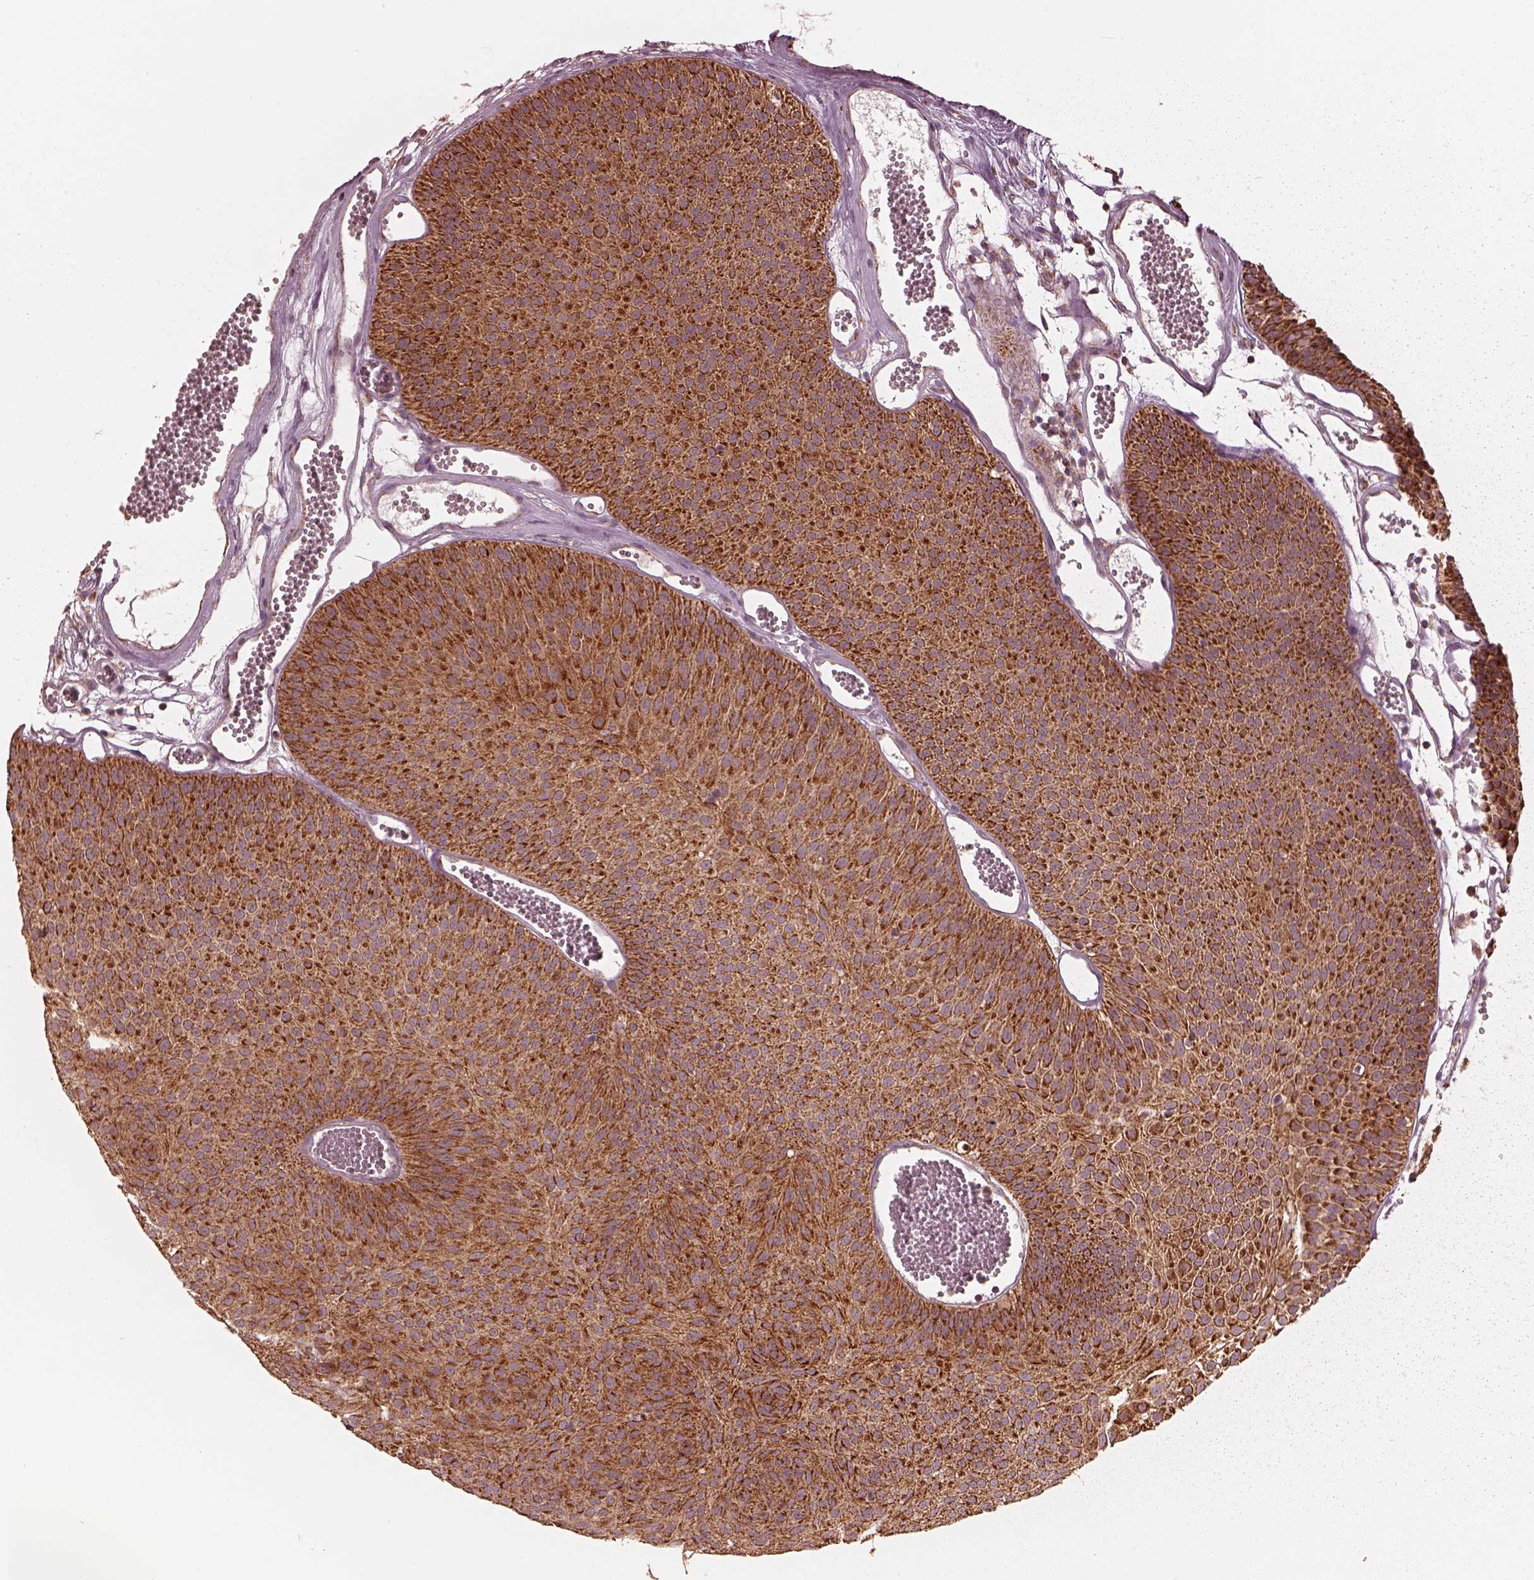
{"staining": {"intensity": "strong", "quantity": ">75%", "location": "cytoplasmic/membranous"}, "tissue": "urothelial cancer", "cell_type": "Tumor cells", "image_type": "cancer", "snomed": [{"axis": "morphology", "description": "Urothelial carcinoma, Low grade"}, {"axis": "topography", "description": "Urinary bladder"}], "caption": "Protein analysis of low-grade urothelial carcinoma tissue shows strong cytoplasmic/membranous staining in about >75% of tumor cells.", "gene": "NDUFB10", "patient": {"sex": "male", "age": 52}}